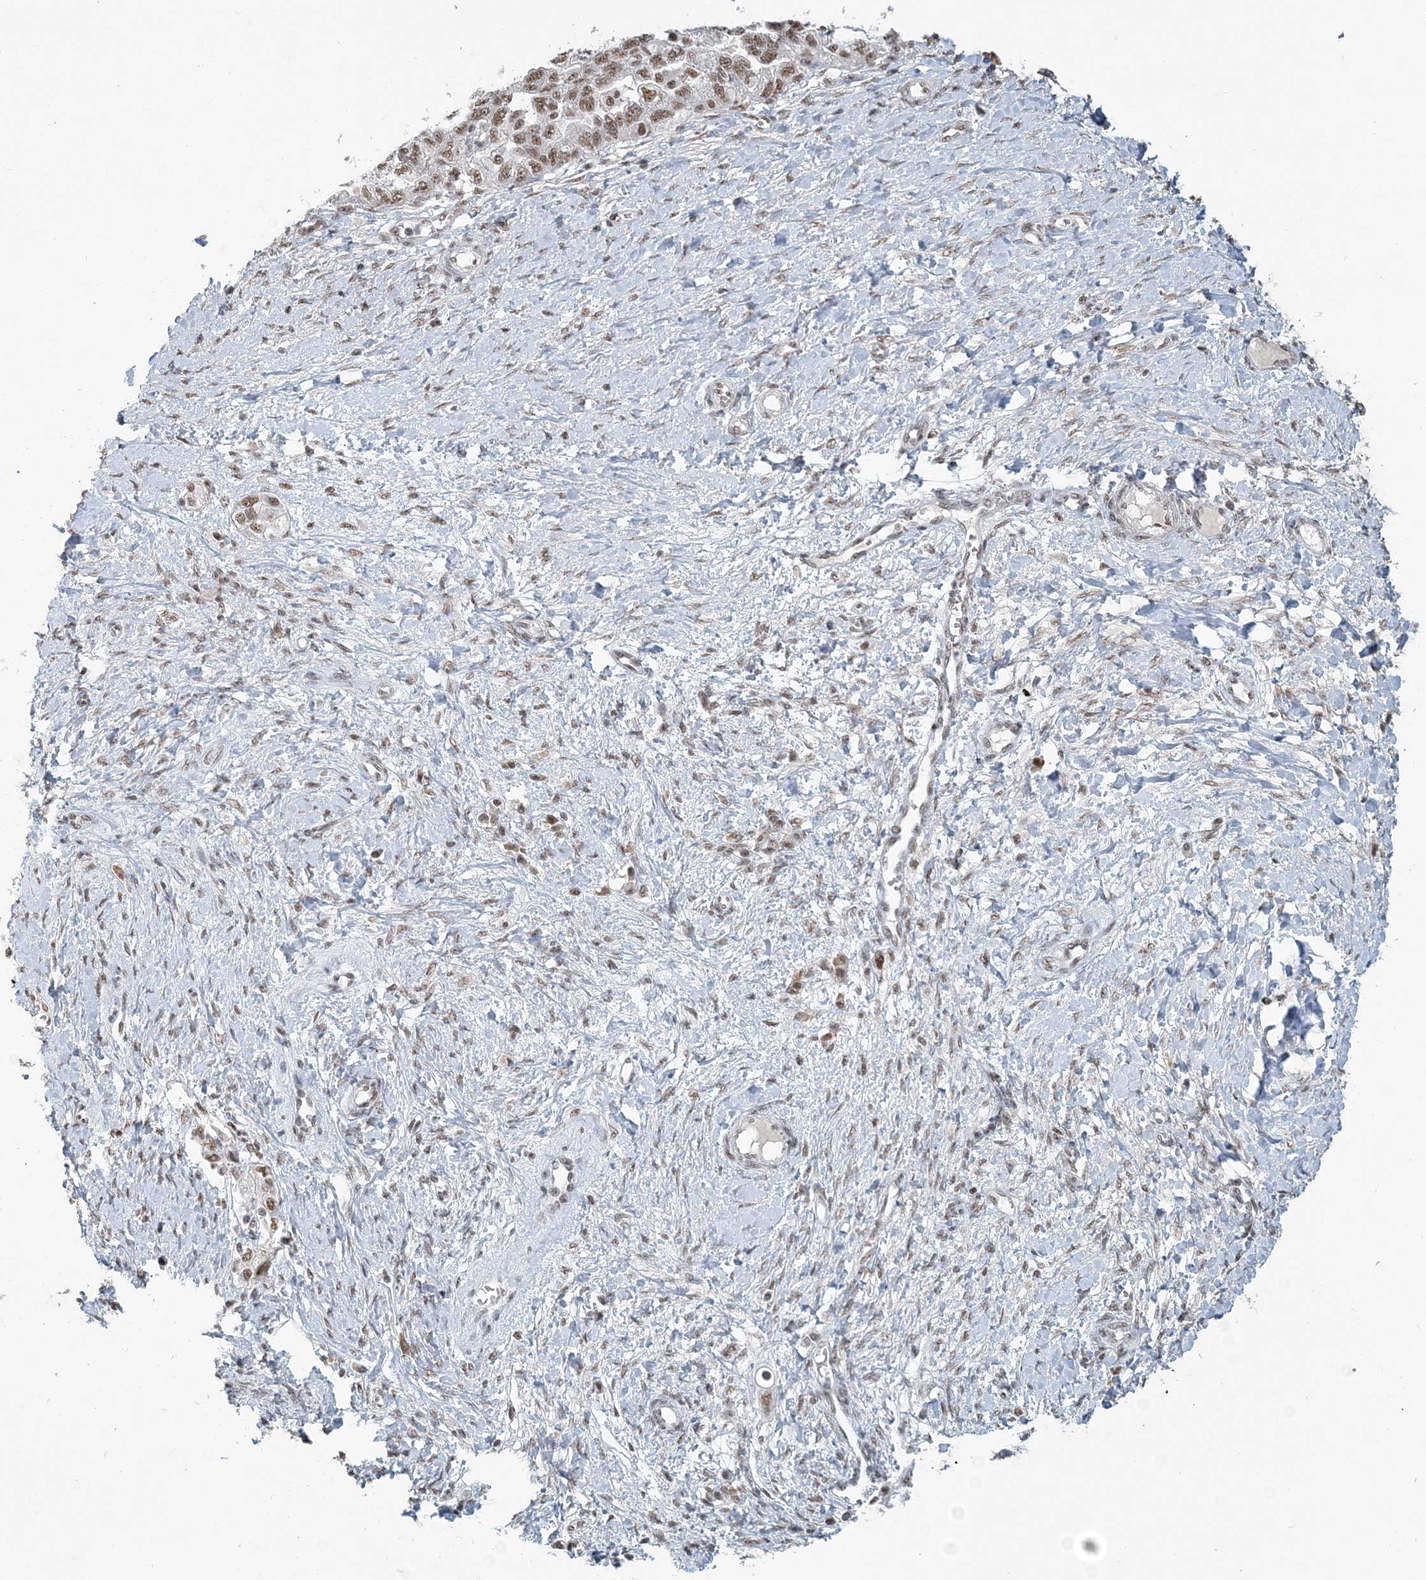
{"staining": {"intensity": "moderate", "quantity": "25%-75%", "location": "nuclear"}, "tissue": "ovarian cancer", "cell_type": "Tumor cells", "image_type": "cancer", "snomed": [{"axis": "morphology", "description": "Carcinoma, NOS"}, {"axis": "morphology", "description": "Cystadenocarcinoma, serous, NOS"}, {"axis": "topography", "description": "Ovary"}], "caption": "Immunohistochemical staining of human carcinoma (ovarian) displays medium levels of moderate nuclear expression in approximately 25%-75% of tumor cells.", "gene": "PLRG1", "patient": {"sex": "female", "age": 69}}